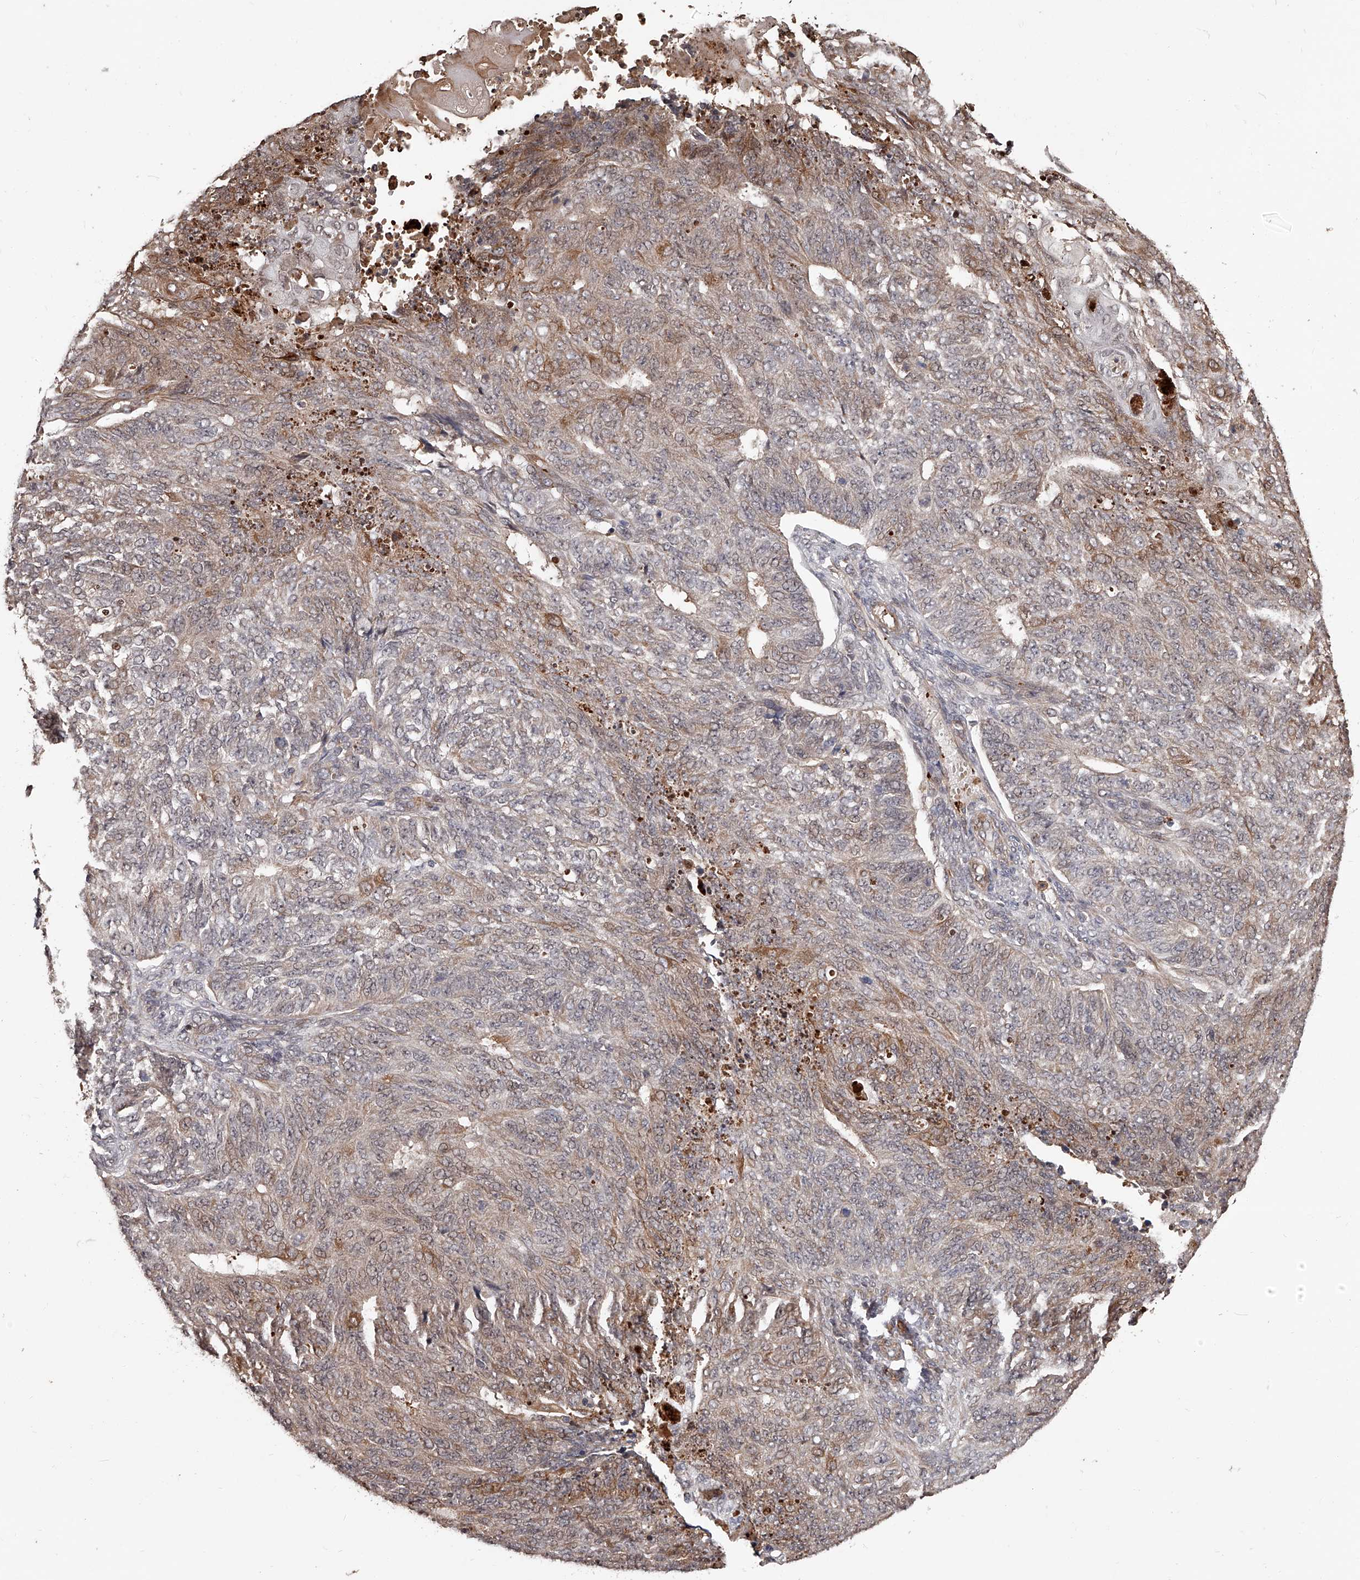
{"staining": {"intensity": "weak", "quantity": "25%-75%", "location": "cytoplasmic/membranous"}, "tissue": "endometrial cancer", "cell_type": "Tumor cells", "image_type": "cancer", "snomed": [{"axis": "morphology", "description": "Adenocarcinoma, NOS"}, {"axis": "topography", "description": "Endometrium"}], "caption": "Immunohistochemical staining of endometrial cancer (adenocarcinoma) demonstrates low levels of weak cytoplasmic/membranous positivity in about 25%-75% of tumor cells.", "gene": "URGCP", "patient": {"sex": "female", "age": 32}}